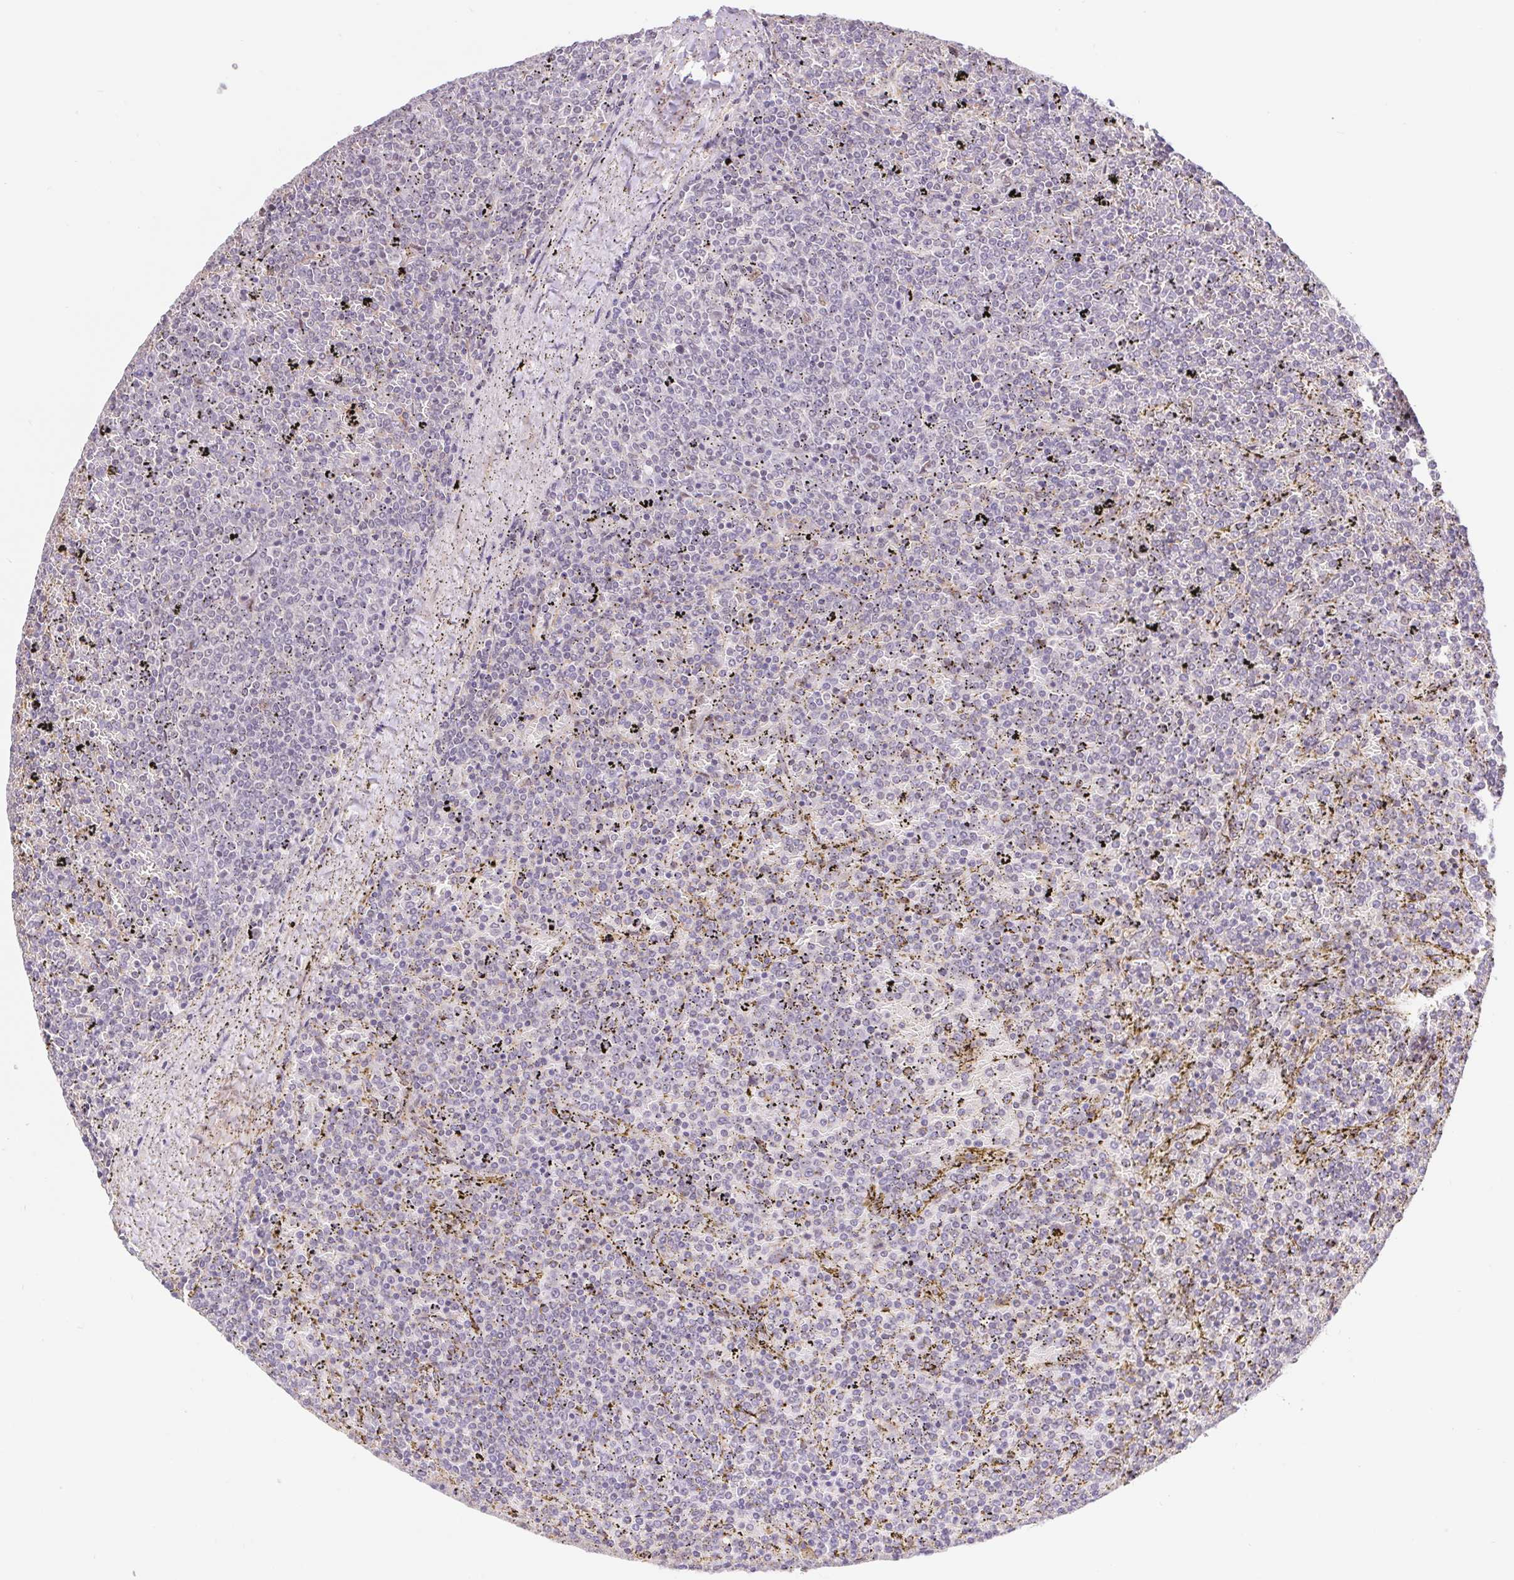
{"staining": {"intensity": "negative", "quantity": "none", "location": "none"}, "tissue": "lymphoma", "cell_type": "Tumor cells", "image_type": "cancer", "snomed": [{"axis": "morphology", "description": "Malignant lymphoma, non-Hodgkin's type, Low grade"}, {"axis": "topography", "description": "Spleen"}], "caption": "Tumor cells show no significant protein staining in low-grade malignant lymphoma, non-Hodgkin's type.", "gene": "CAND1", "patient": {"sex": "female", "age": 77}}